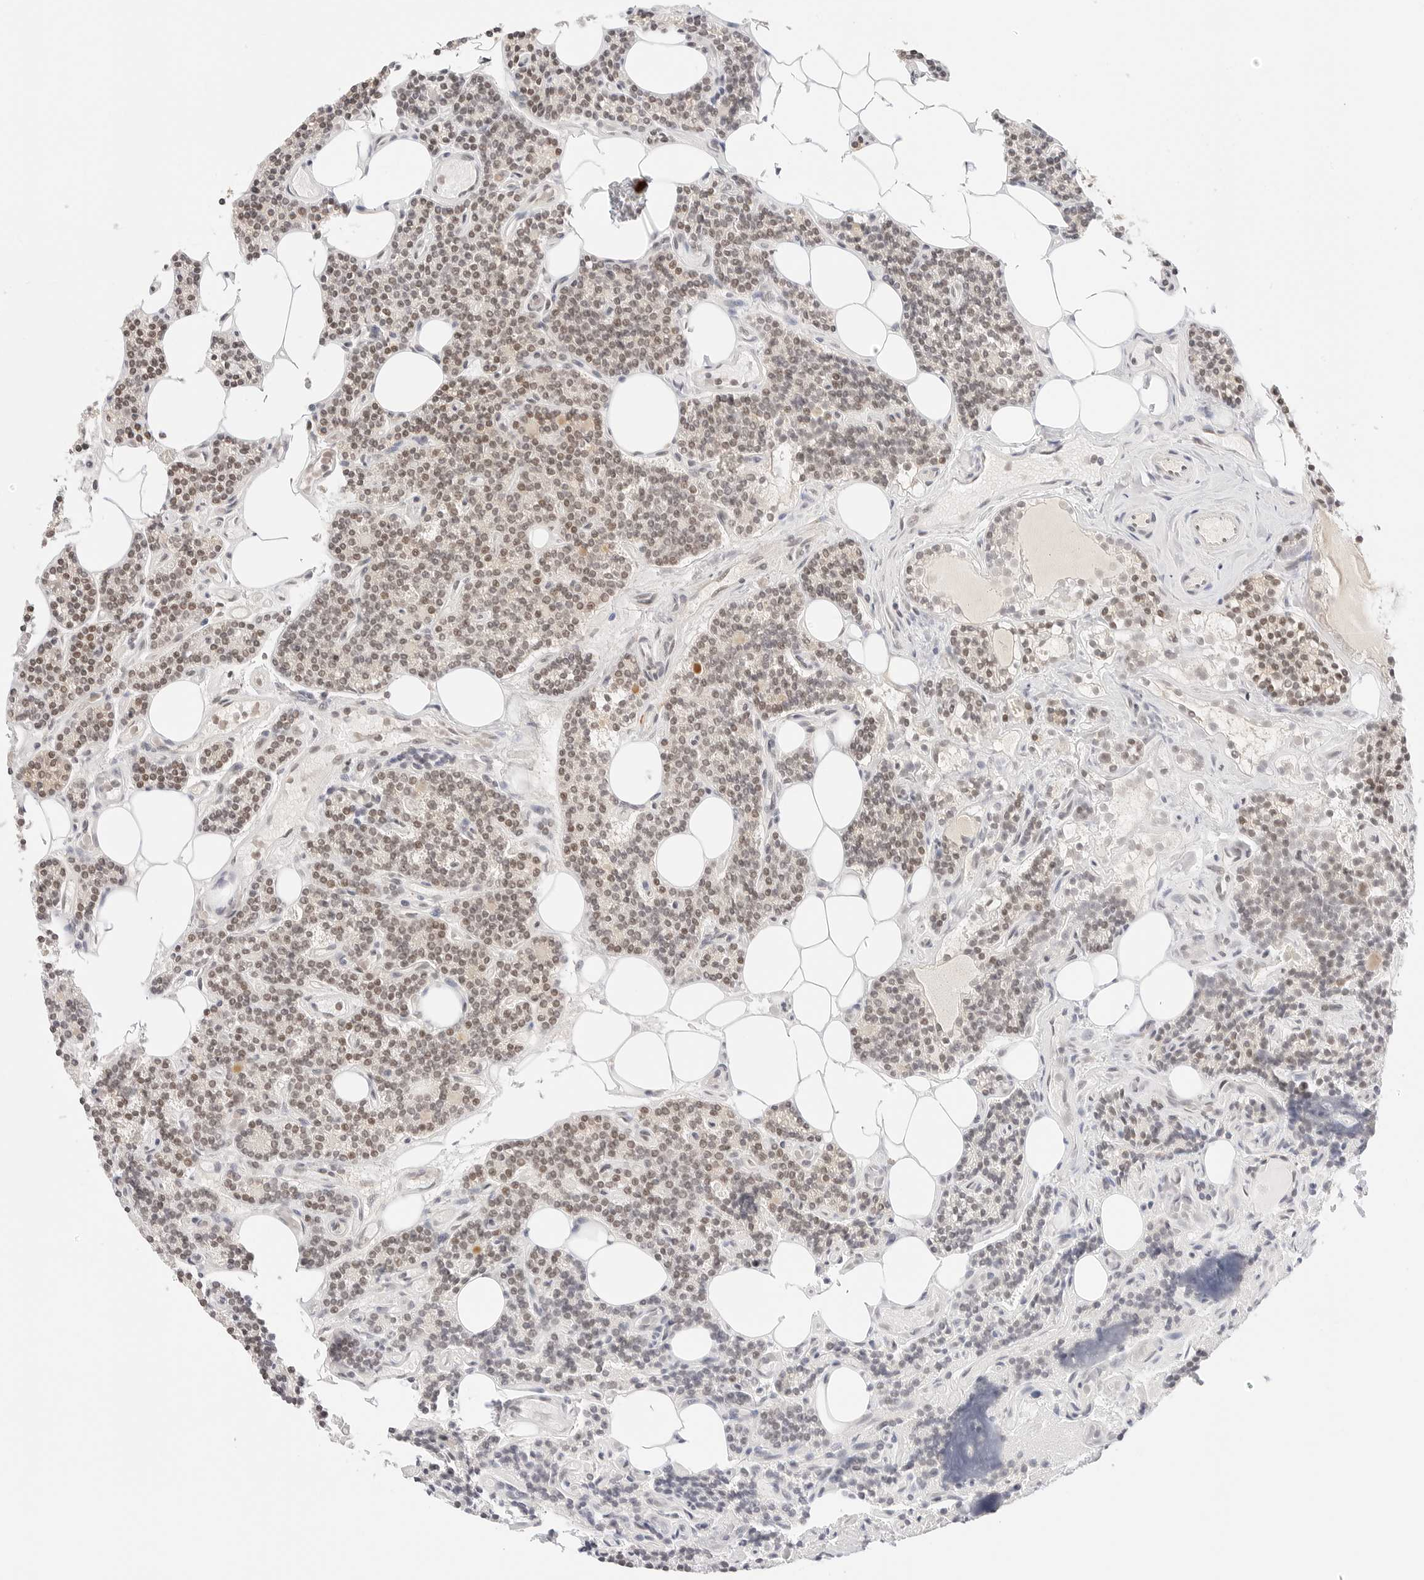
{"staining": {"intensity": "moderate", "quantity": ">75%", "location": "nuclear"}, "tissue": "parathyroid gland", "cell_type": "Glandular cells", "image_type": "normal", "snomed": [{"axis": "morphology", "description": "Normal tissue, NOS"}, {"axis": "topography", "description": "Parathyroid gland"}], "caption": "High-power microscopy captured an IHC histopathology image of unremarkable parathyroid gland, revealing moderate nuclear expression in about >75% of glandular cells.", "gene": "SEPTIN4", "patient": {"sex": "female", "age": 43}}